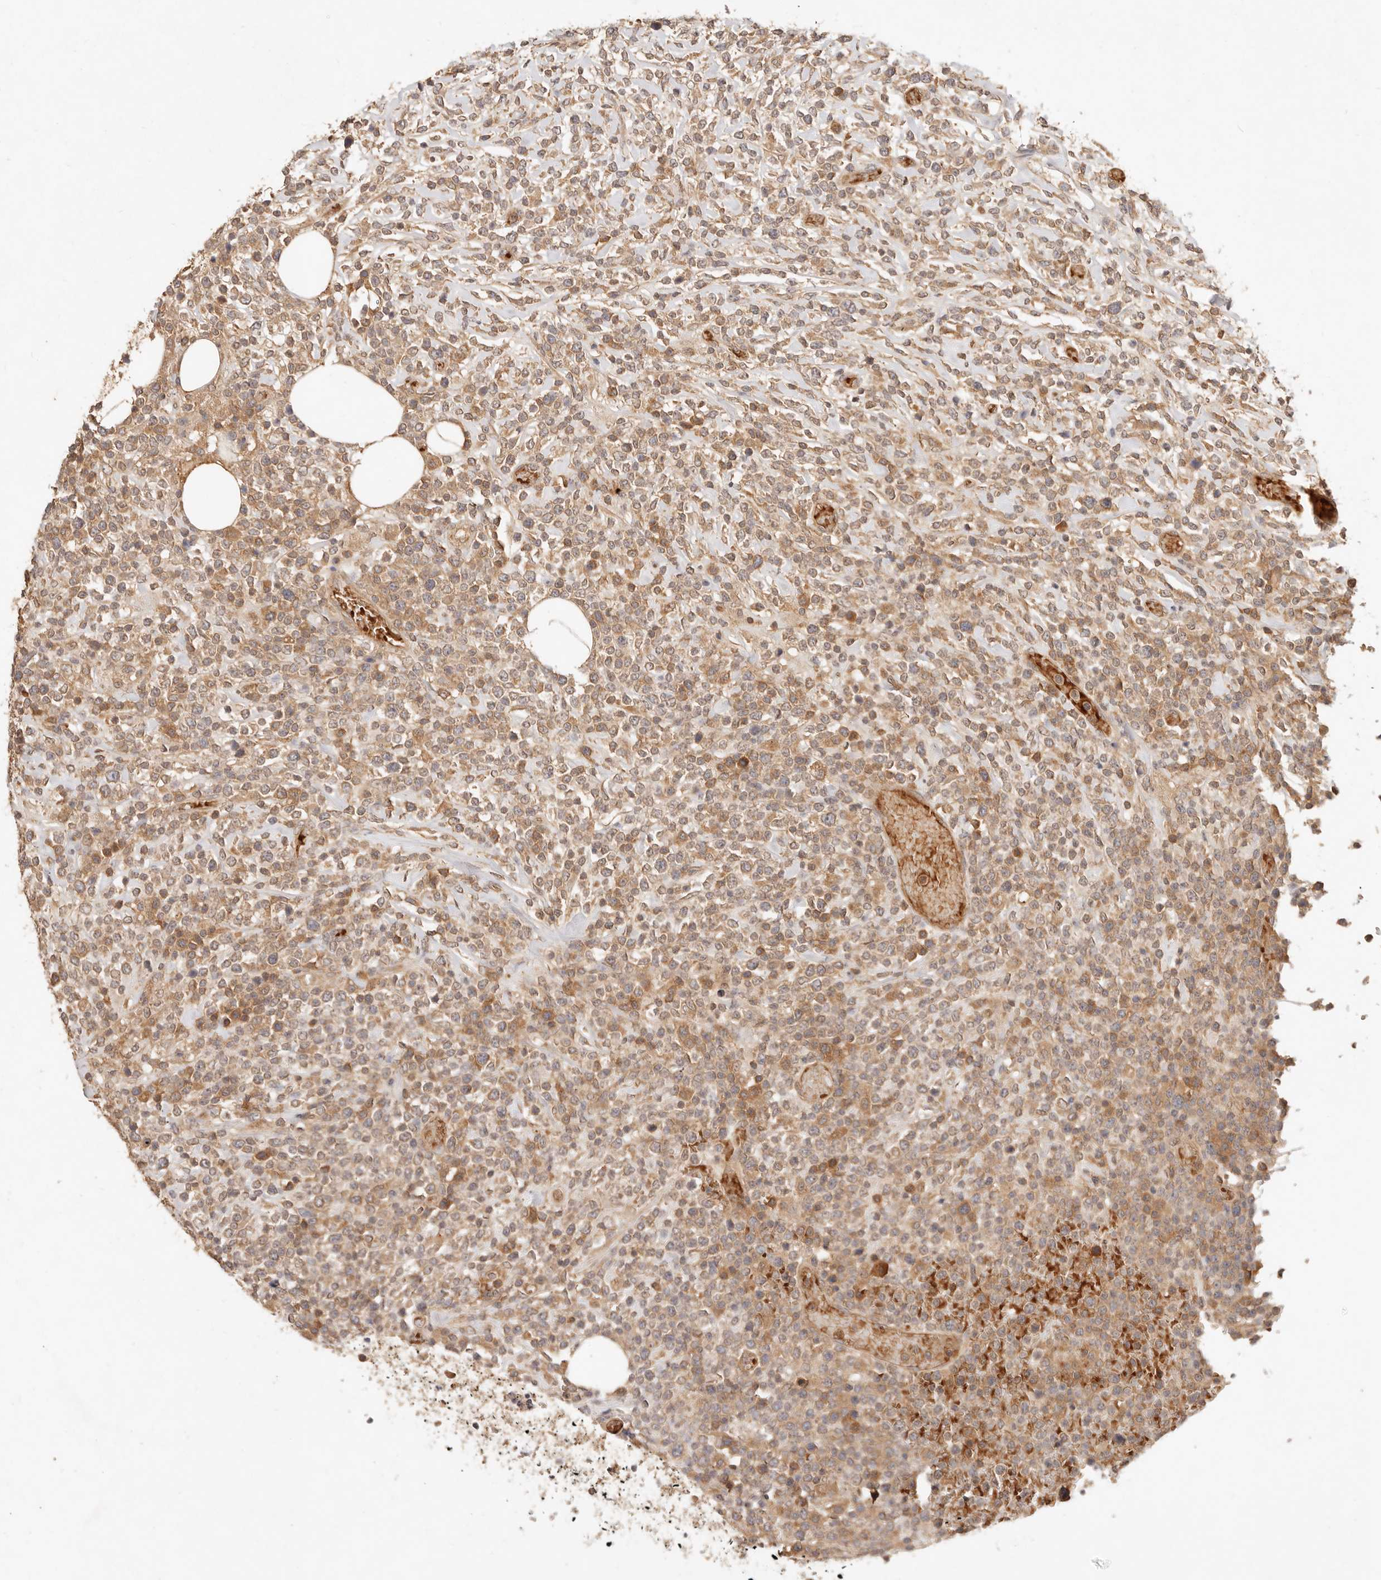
{"staining": {"intensity": "moderate", "quantity": ">75%", "location": "cytoplasmic/membranous"}, "tissue": "lymphoma", "cell_type": "Tumor cells", "image_type": "cancer", "snomed": [{"axis": "morphology", "description": "Malignant lymphoma, non-Hodgkin's type, High grade"}, {"axis": "topography", "description": "Colon"}], "caption": "IHC histopathology image of neoplastic tissue: human malignant lymphoma, non-Hodgkin's type (high-grade) stained using immunohistochemistry (IHC) demonstrates medium levels of moderate protein expression localized specifically in the cytoplasmic/membranous of tumor cells, appearing as a cytoplasmic/membranous brown color.", "gene": "FREM2", "patient": {"sex": "female", "age": 53}}